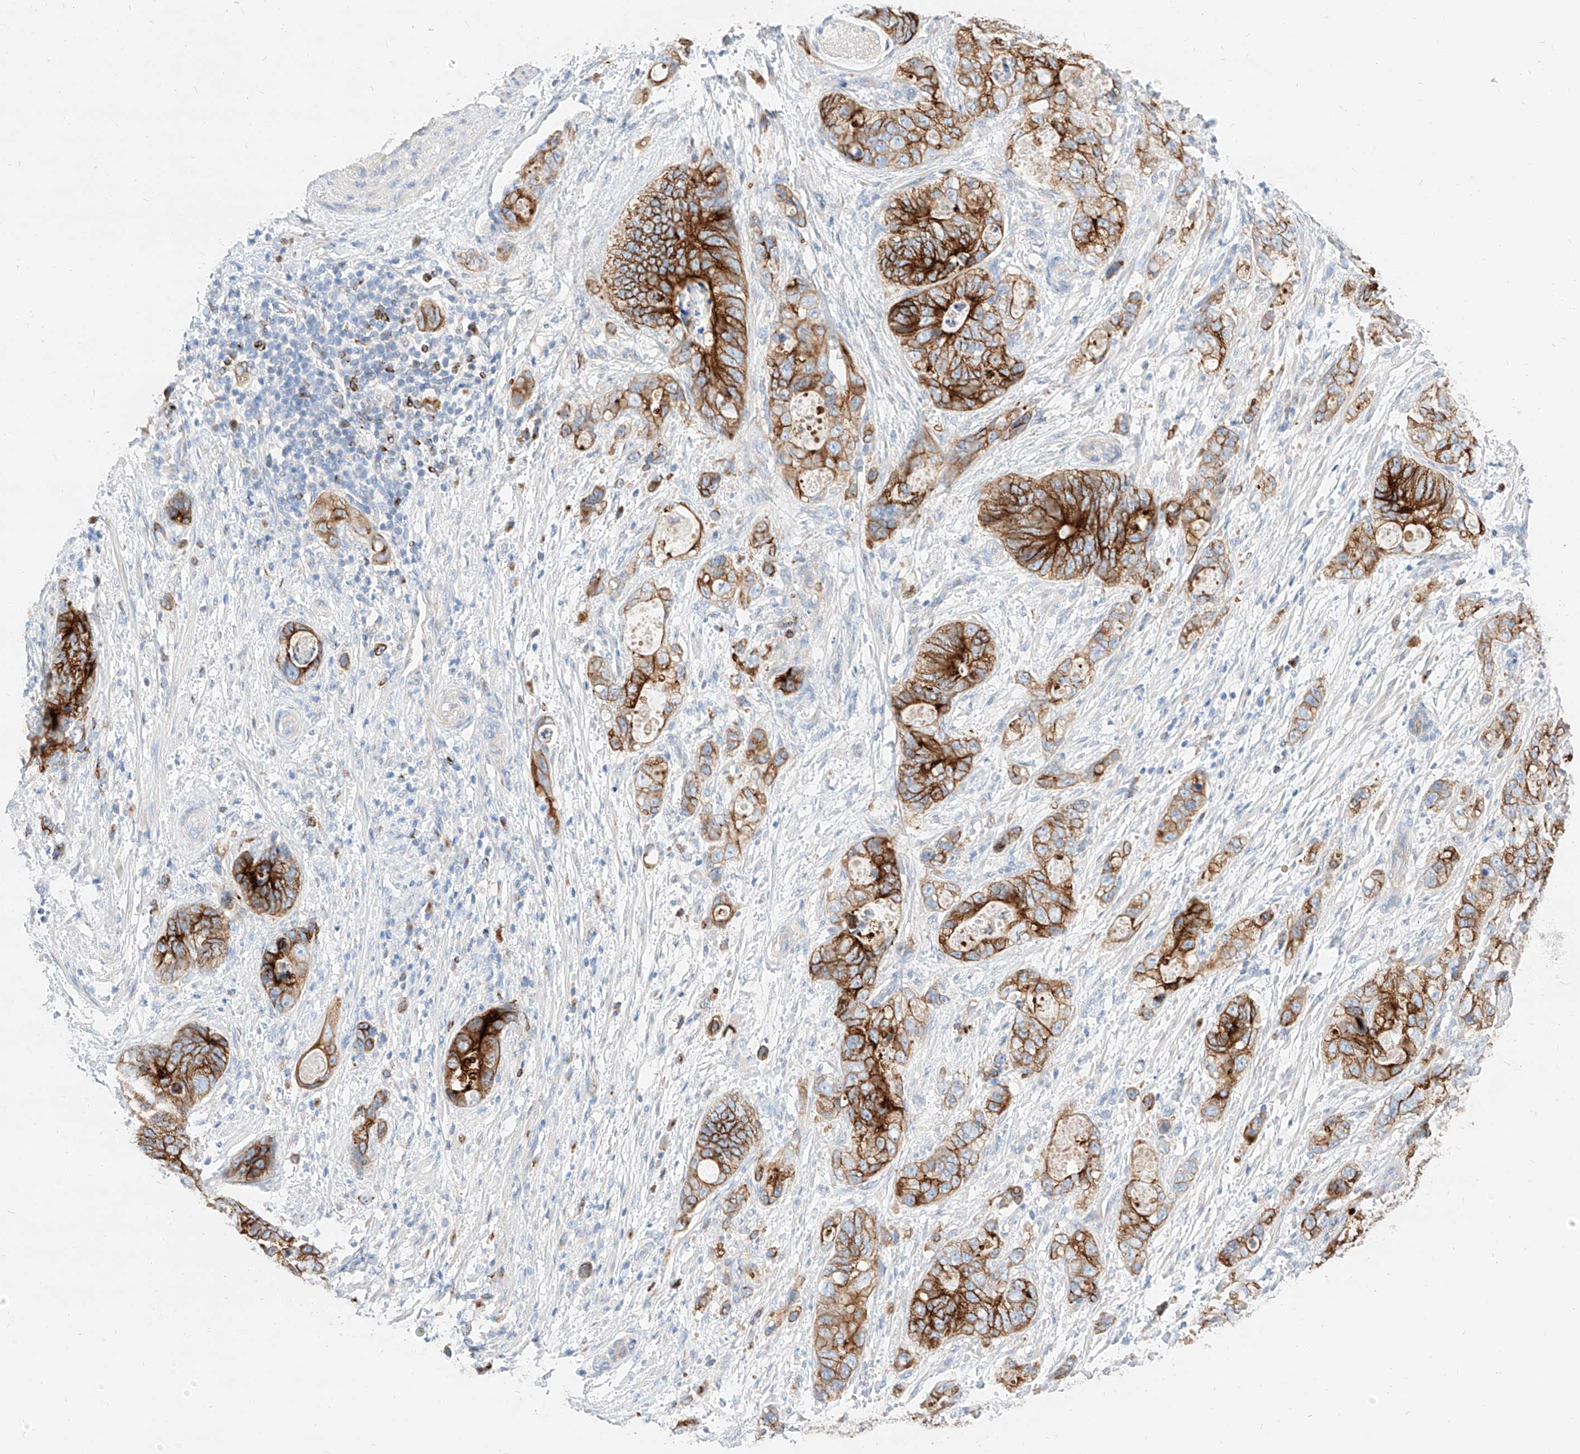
{"staining": {"intensity": "strong", "quantity": ">75%", "location": "cytoplasmic/membranous"}, "tissue": "stomach cancer", "cell_type": "Tumor cells", "image_type": "cancer", "snomed": [{"axis": "morphology", "description": "Normal tissue, NOS"}, {"axis": "morphology", "description": "Adenocarcinoma, NOS"}, {"axis": "topography", "description": "Stomach"}], "caption": "IHC photomicrograph of human adenocarcinoma (stomach) stained for a protein (brown), which shows high levels of strong cytoplasmic/membranous positivity in about >75% of tumor cells.", "gene": "MAP7", "patient": {"sex": "female", "age": 89}}